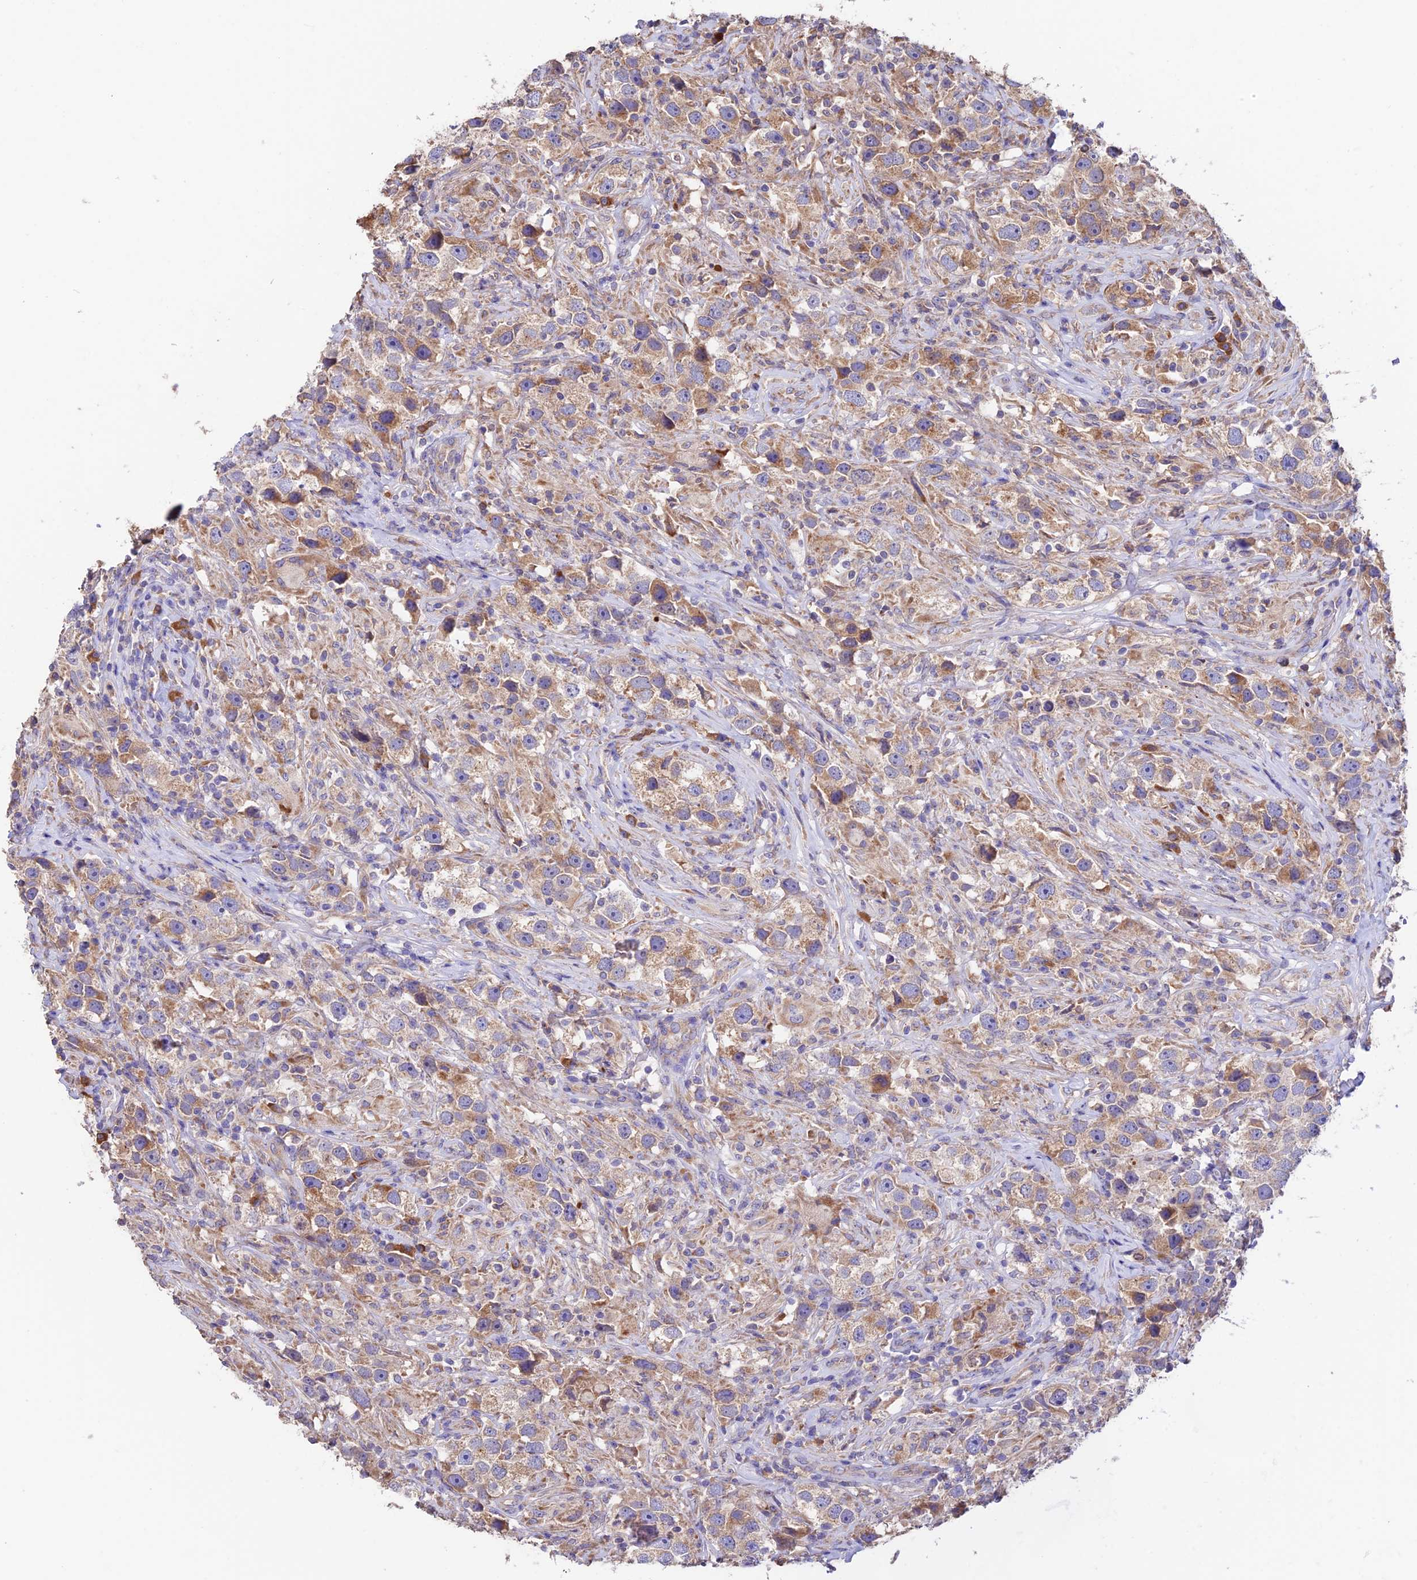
{"staining": {"intensity": "moderate", "quantity": "25%-75%", "location": "cytoplasmic/membranous"}, "tissue": "testis cancer", "cell_type": "Tumor cells", "image_type": "cancer", "snomed": [{"axis": "morphology", "description": "Seminoma, NOS"}, {"axis": "topography", "description": "Testis"}], "caption": "This micrograph shows immunohistochemistry (IHC) staining of seminoma (testis), with medium moderate cytoplasmic/membranous positivity in approximately 25%-75% of tumor cells.", "gene": "EMC3", "patient": {"sex": "male", "age": 49}}